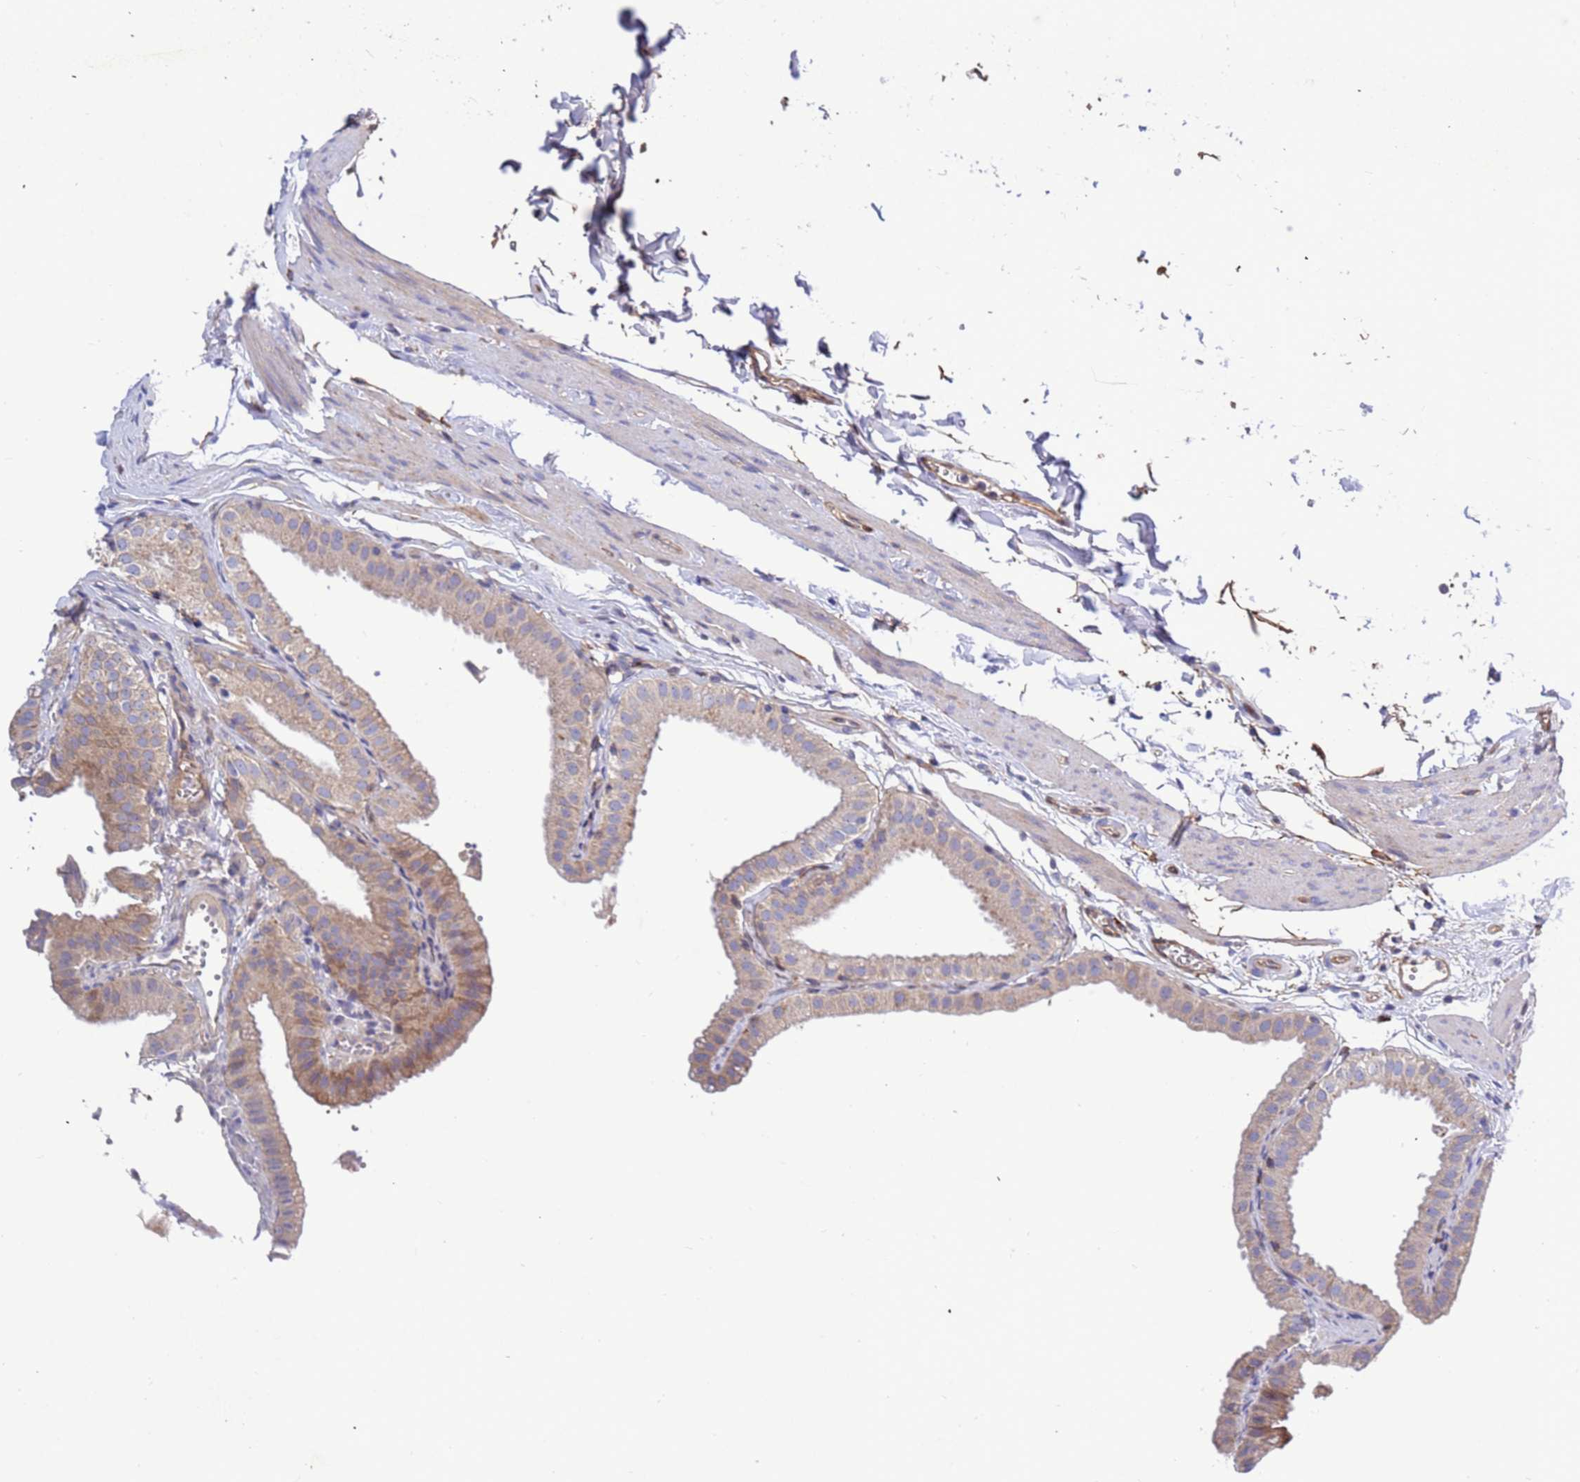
{"staining": {"intensity": "moderate", "quantity": "<25%", "location": "cytoplasmic/membranous"}, "tissue": "gallbladder", "cell_type": "Glandular cells", "image_type": "normal", "snomed": [{"axis": "morphology", "description": "Normal tissue, NOS"}, {"axis": "topography", "description": "Gallbladder"}], "caption": "Protein expression analysis of normal gallbladder displays moderate cytoplasmic/membranous positivity in approximately <25% of glandular cells.", "gene": "FOXRED1", "patient": {"sex": "female", "age": 61}}